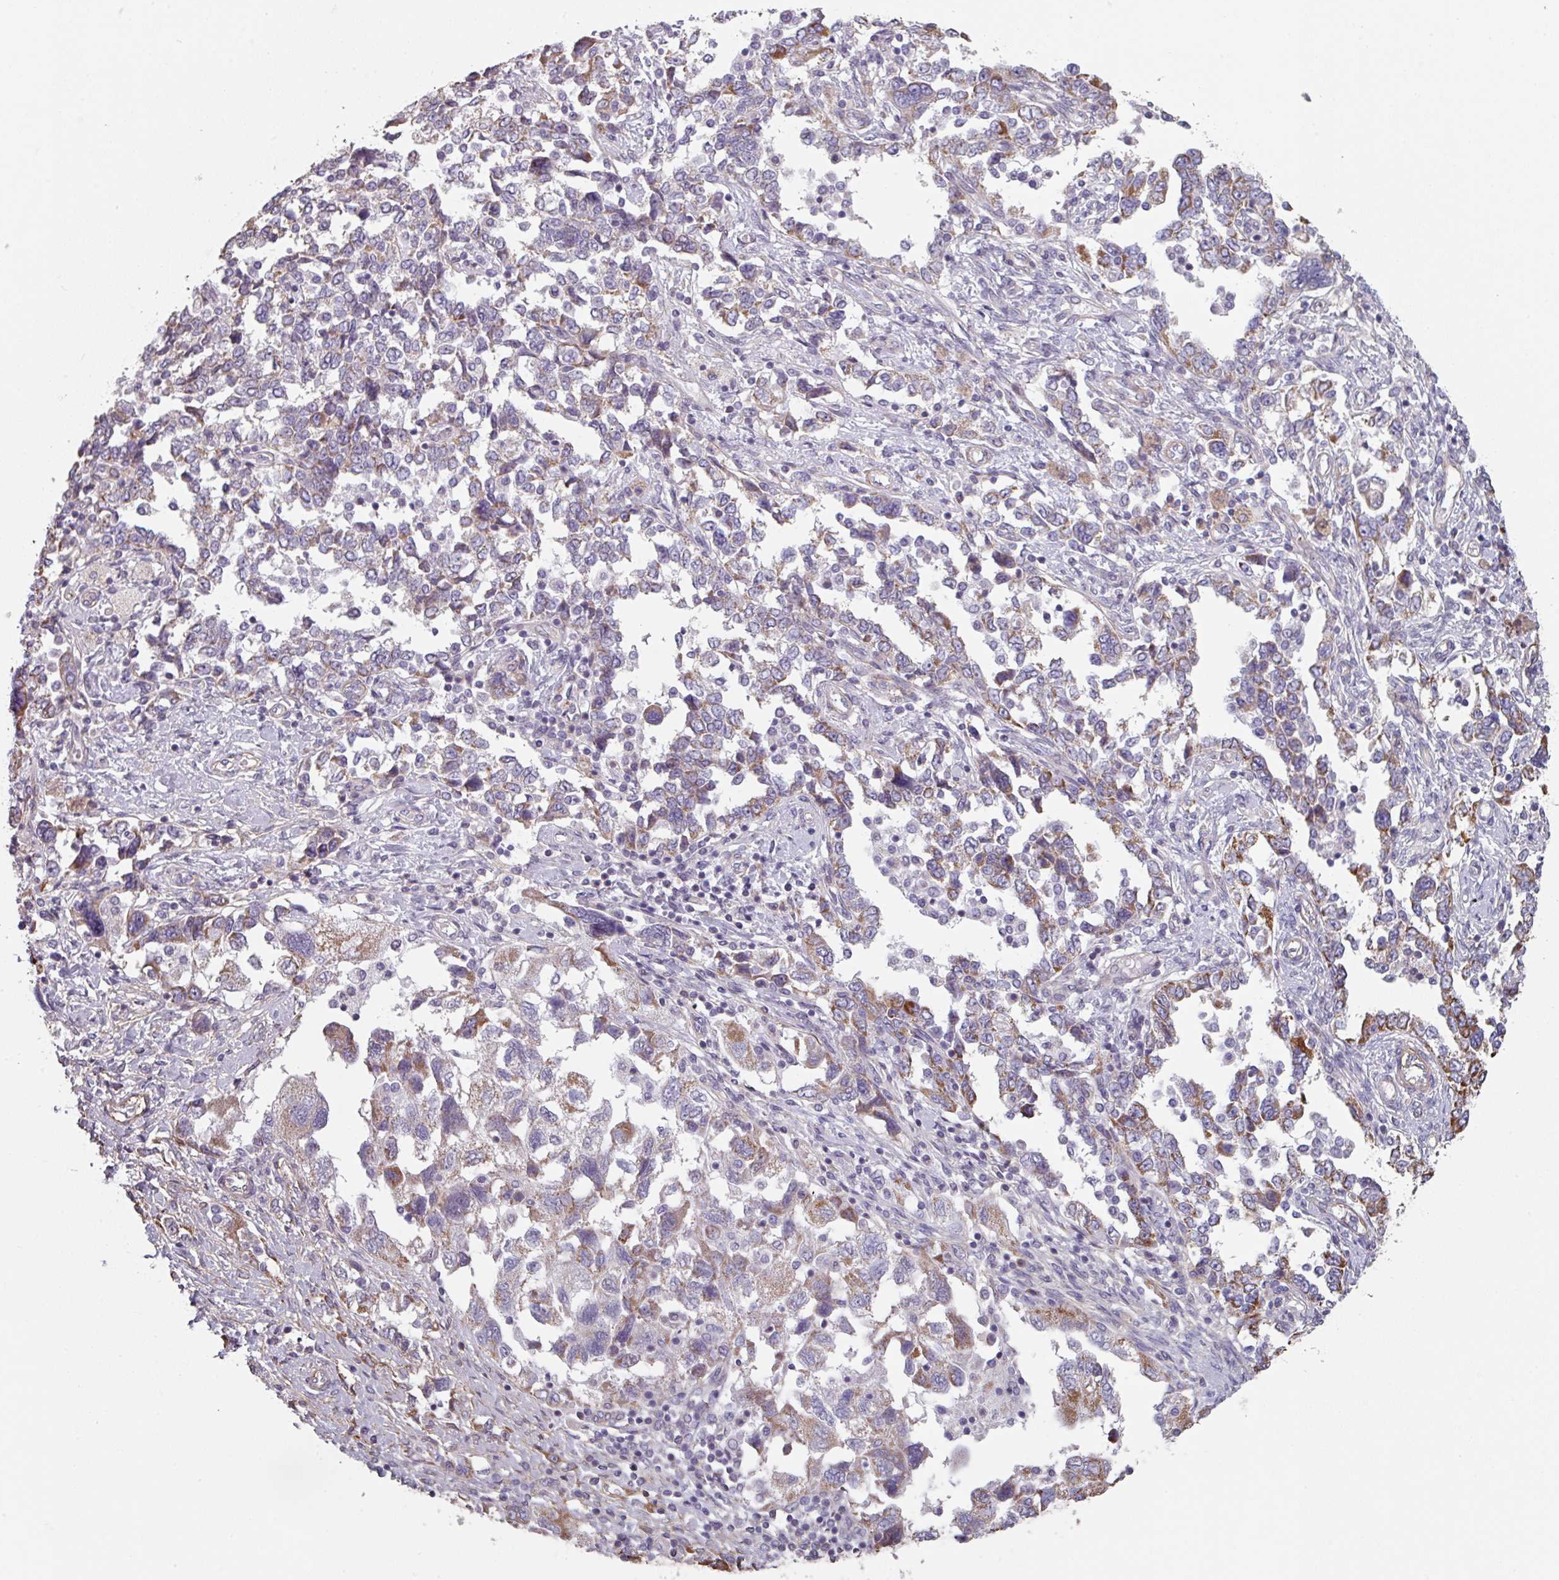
{"staining": {"intensity": "moderate", "quantity": "<25%", "location": "cytoplasmic/membranous"}, "tissue": "ovarian cancer", "cell_type": "Tumor cells", "image_type": "cancer", "snomed": [{"axis": "morphology", "description": "Carcinoma, NOS"}, {"axis": "morphology", "description": "Cystadenocarcinoma, serous, NOS"}, {"axis": "topography", "description": "Ovary"}], "caption": "A micrograph of human carcinoma (ovarian) stained for a protein shows moderate cytoplasmic/membranous brown staining in tumor cells.", "gene": "GSTA4", "patient": {"sex": "female", "age": 69}}